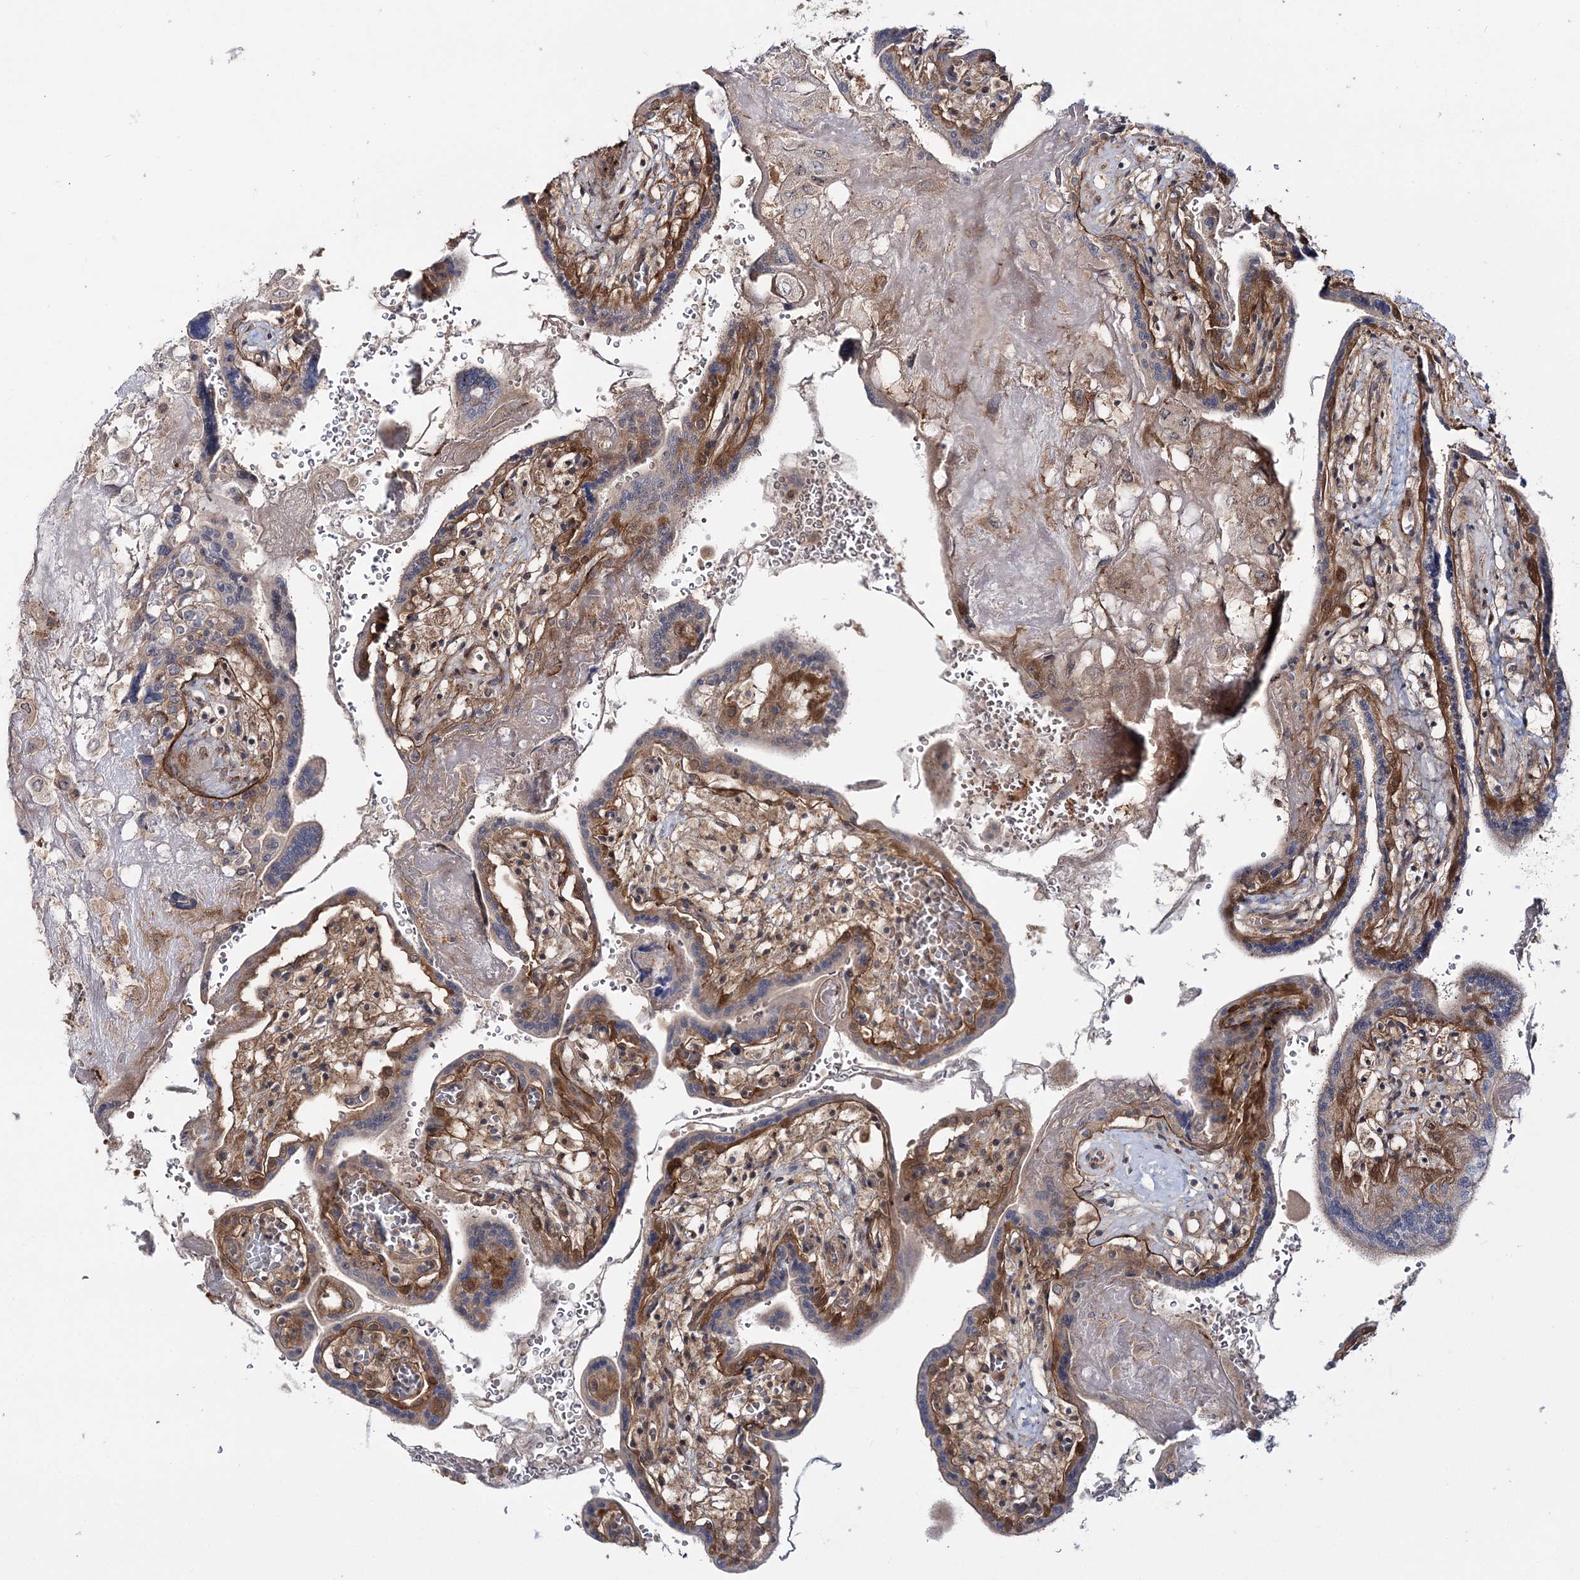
{"staining": {"intensity": "moderate", "quantity": ">75%", "location": "cytoplasmic/membranous"}, "tissue": "placenta", "cell_type": "Trophoblastic cells", "image_type": "normal", "snomed": [{"axis": "morphology", "description": "Normal tissue, NOS"}, {"axis": "topography", "description": "Placenta"}], "caption": "Immunohistochemical staining of unremarkable placenta demonstrates medium levels of moderate cytoplasmic/membranous expression in about >75% of trophoblastic cells.", "gene": "MOCS2", "patient": {"sex": "female", "age": 37}}